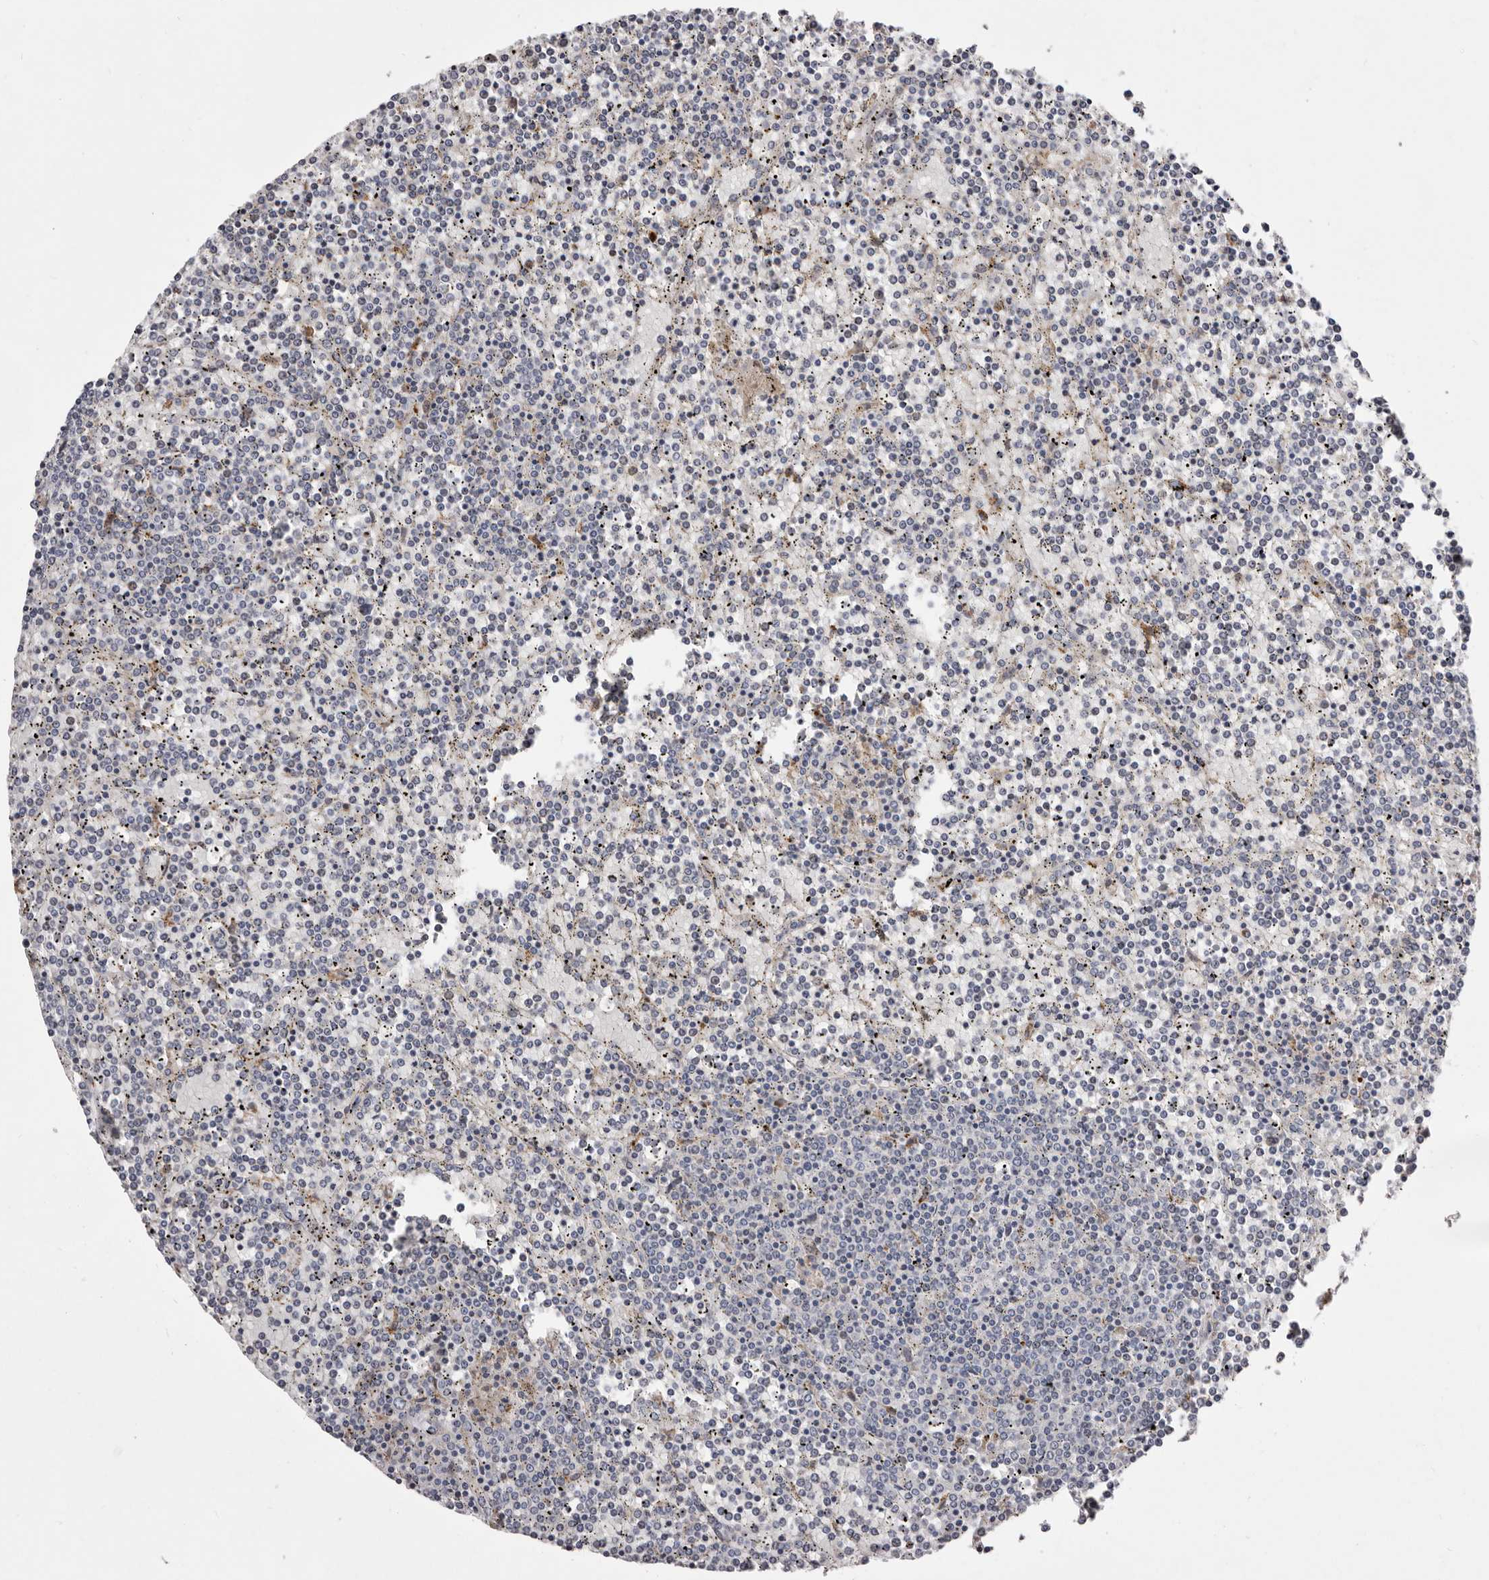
{"staining": {"intensity": "negative", "quantity": "none", "location": "none"}, "tissue": "lymphoma", "cell_type": "Tumor cells", "image_type": "cancer", "snomed": [{"axis": "morphology", "description": "Malignant lymphoma, non-Hodgkin's type, Low grade"}, {"axis": "topography", "description": "Spleen"}], "caption": "Tumor cells show no significant positivity in low-grade malignant lymphoma, non-Hodgkin's type.", "gene": "NUBPL", "patient": {"sex": "female", "age": 19}}